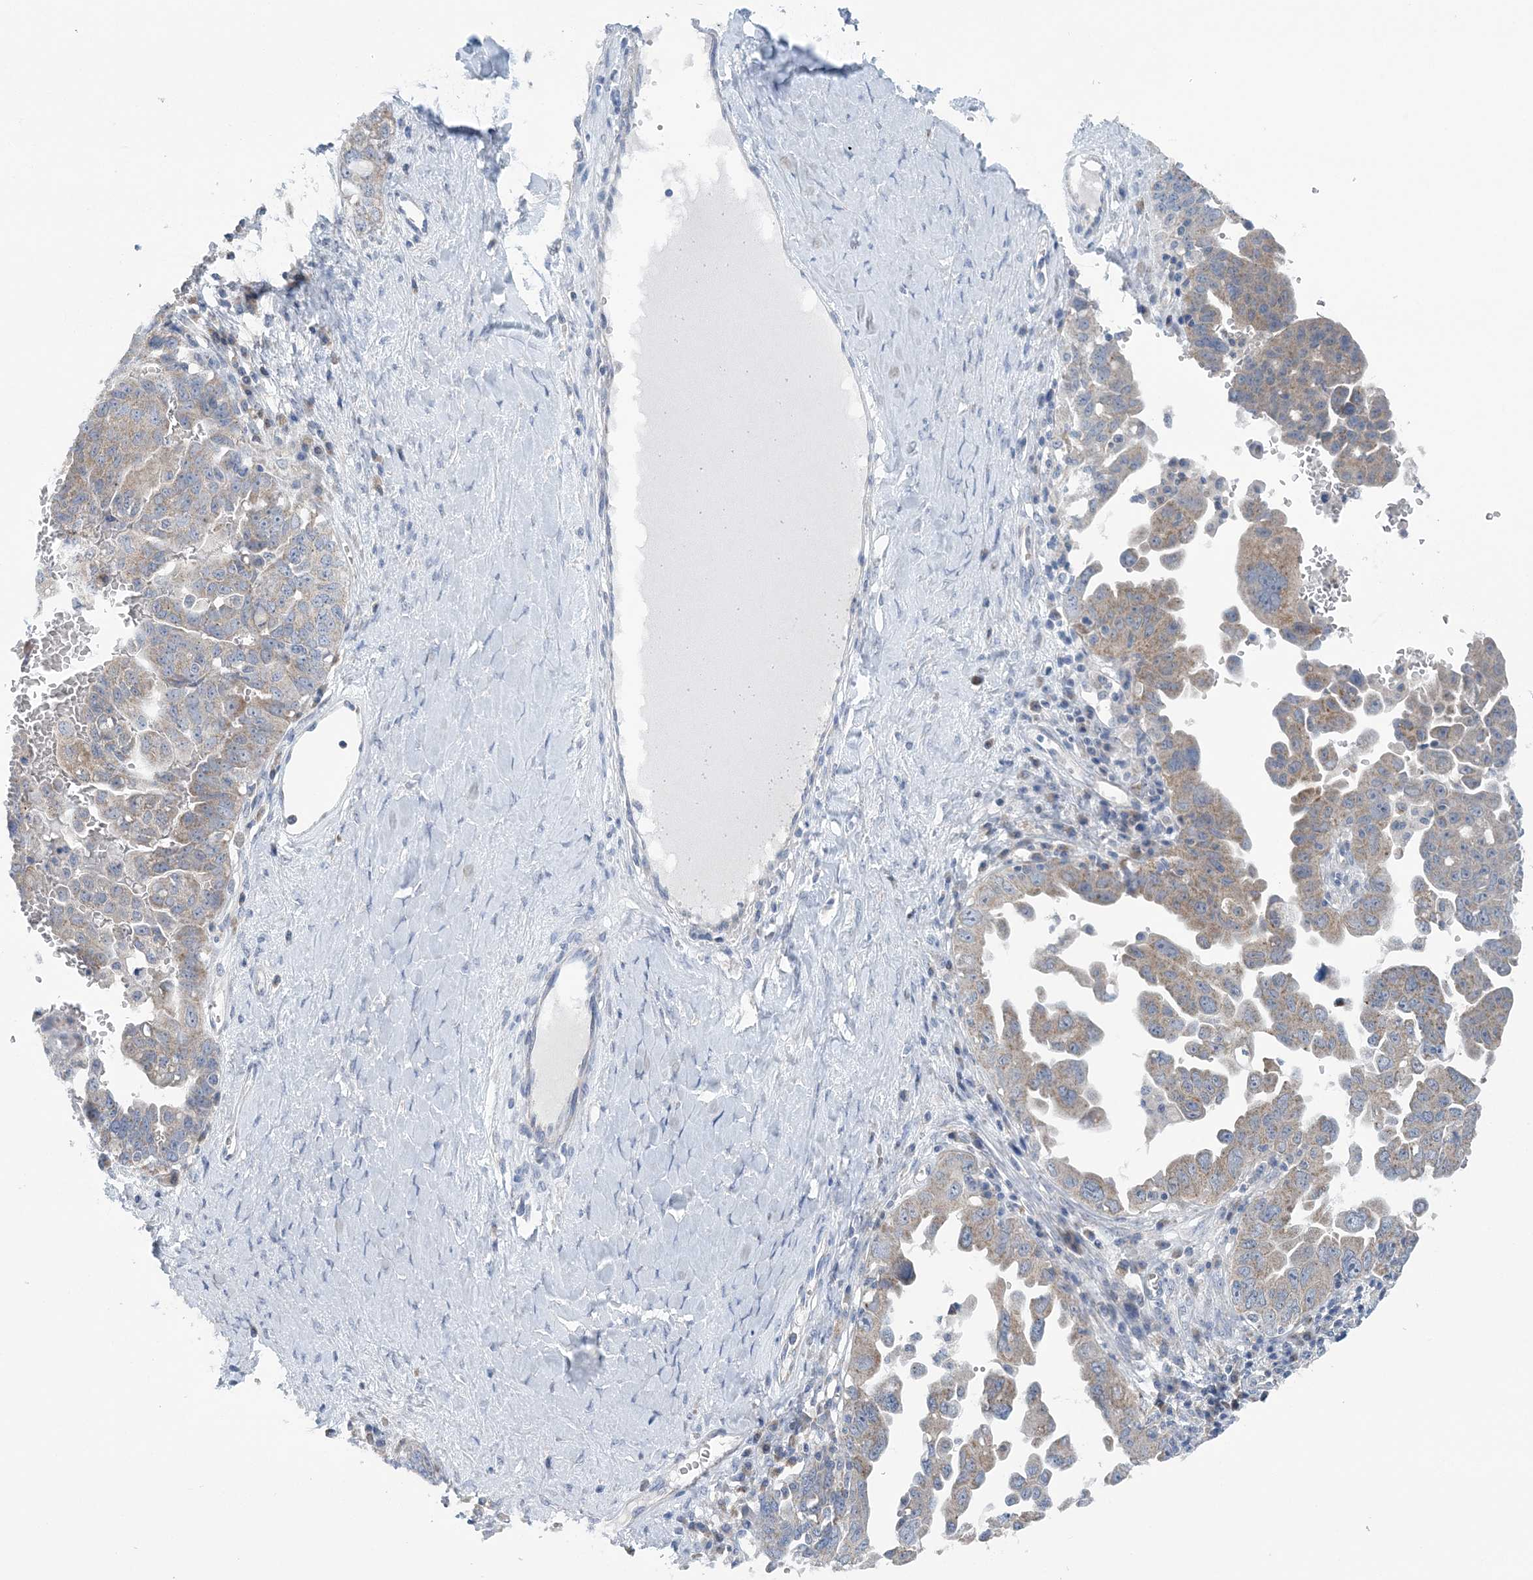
{"staining": {"intensity": "weak", "quantity": "25%-75%", "location": "cytoplasmic/membranous"}, "tissue": "ovarian cancer", "cell_type": "Tumor cells", "image_type": "cancer", "snomed": [{"axis": "morphology", "description": "Carcinoma, endometroid"}, {"axis": "topography", "description": "Ovary"}], "caption": "Immunohistochemical staining of human ovarian endometroid carcinoma exhibits low levels of weak cytoplasmic/membranous staining in about 25%-75% of tumor cells.", "gene": "COPE", "patient": {"sex": "female", "age": 62}}